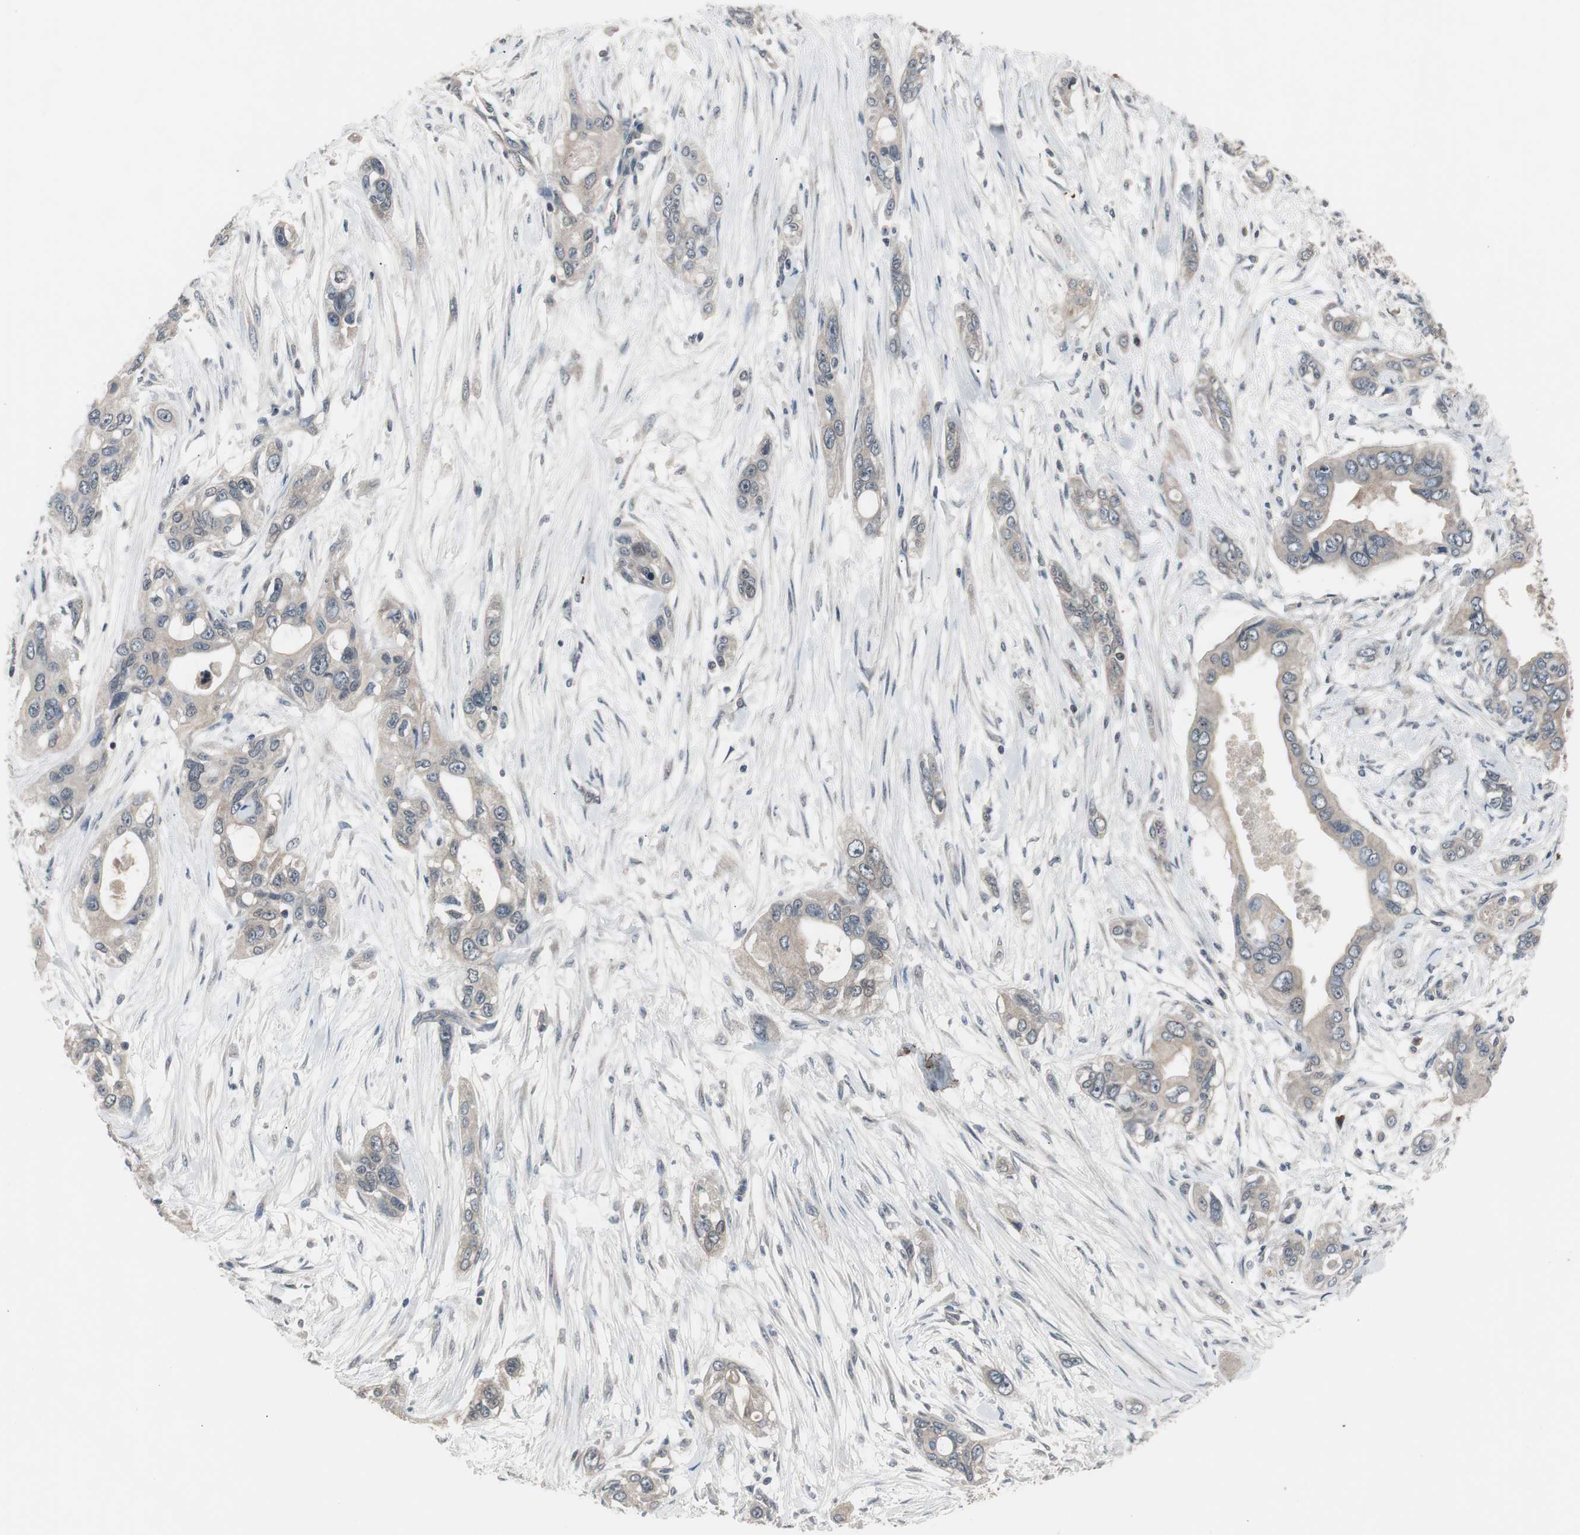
{"staining": {"intensity": "weak", "quantity": ">75%", "location": "cytoplasmic/membranous"}, "tissue": "pancreatic cancer", "cell_type": "Tumor cells", "image_type": "cancer", "snomed": [{"axis": "morphology", "description": "Adenocarcinoma, NOS"}, {"axis": "topography", "description": "Pancreas"}], "caption": "Adenocarcinoma (pancreatic) stained for a protein displays weak cytoplasmic/membranous positivity in tumor cells.", "gene": "ZMPSTE24", "patient": {"sex": "female", "age": 60}}